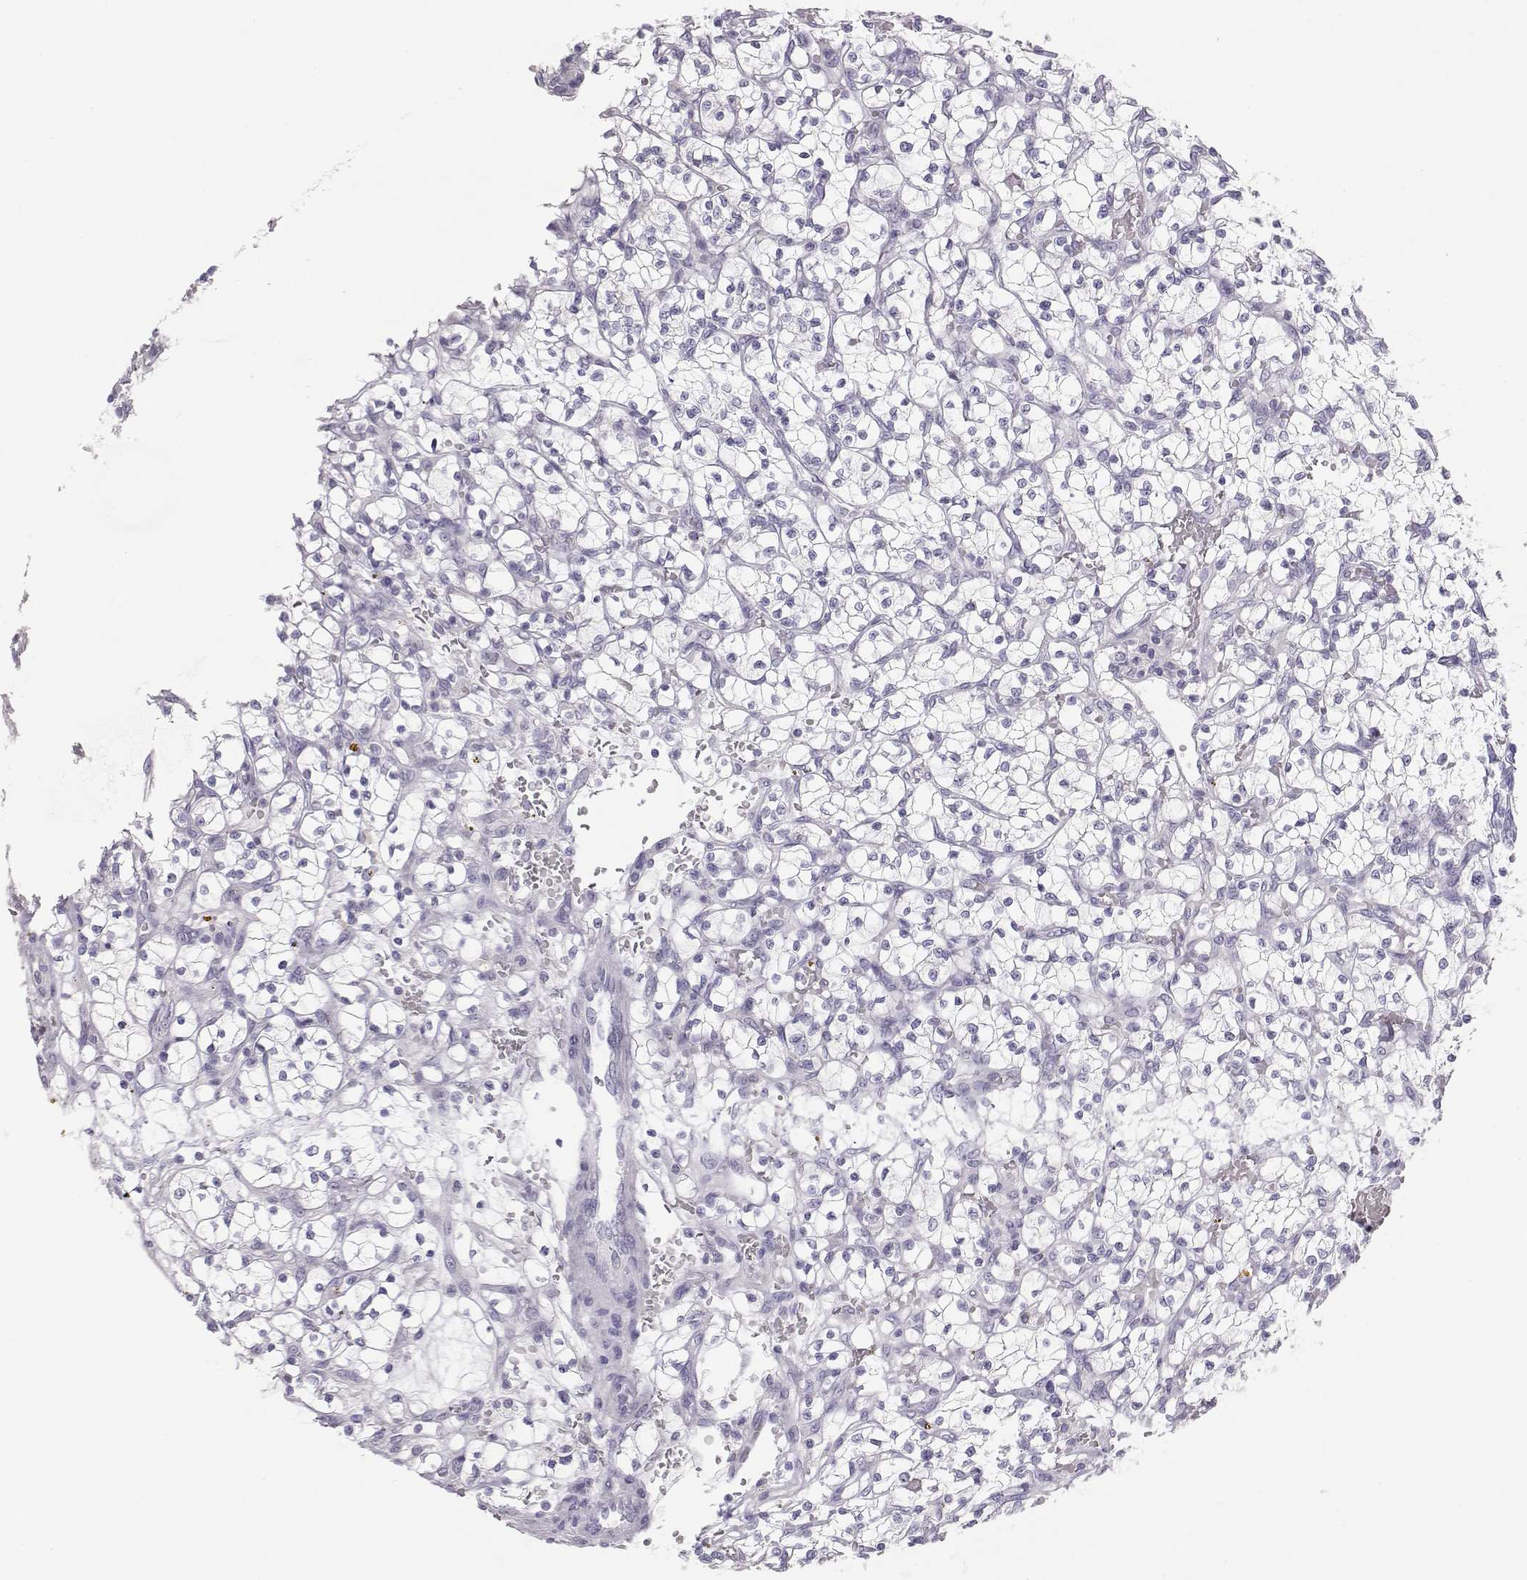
{"staining": {"intensity": "negative", "quantity": "none", "location": "none"}, "tissue": "renal cancer", "cell_type": "Tumor cells", "image_type": "cancer", "snomed": [{"axis": "morphology", "description": "Adenocarcinoma, NOS"}, {"axis": "topography", "description": "Kidney"}], "caption": "Immunohistochemistry of renal cancer (adenocarcinoma) reveals no positivity in tumor cells. (Immunohistochemistry (ihc), brightfield microscopy, high magnification).", "gene": "LEPR", "patient": {"sex": "female", "age": 64}}